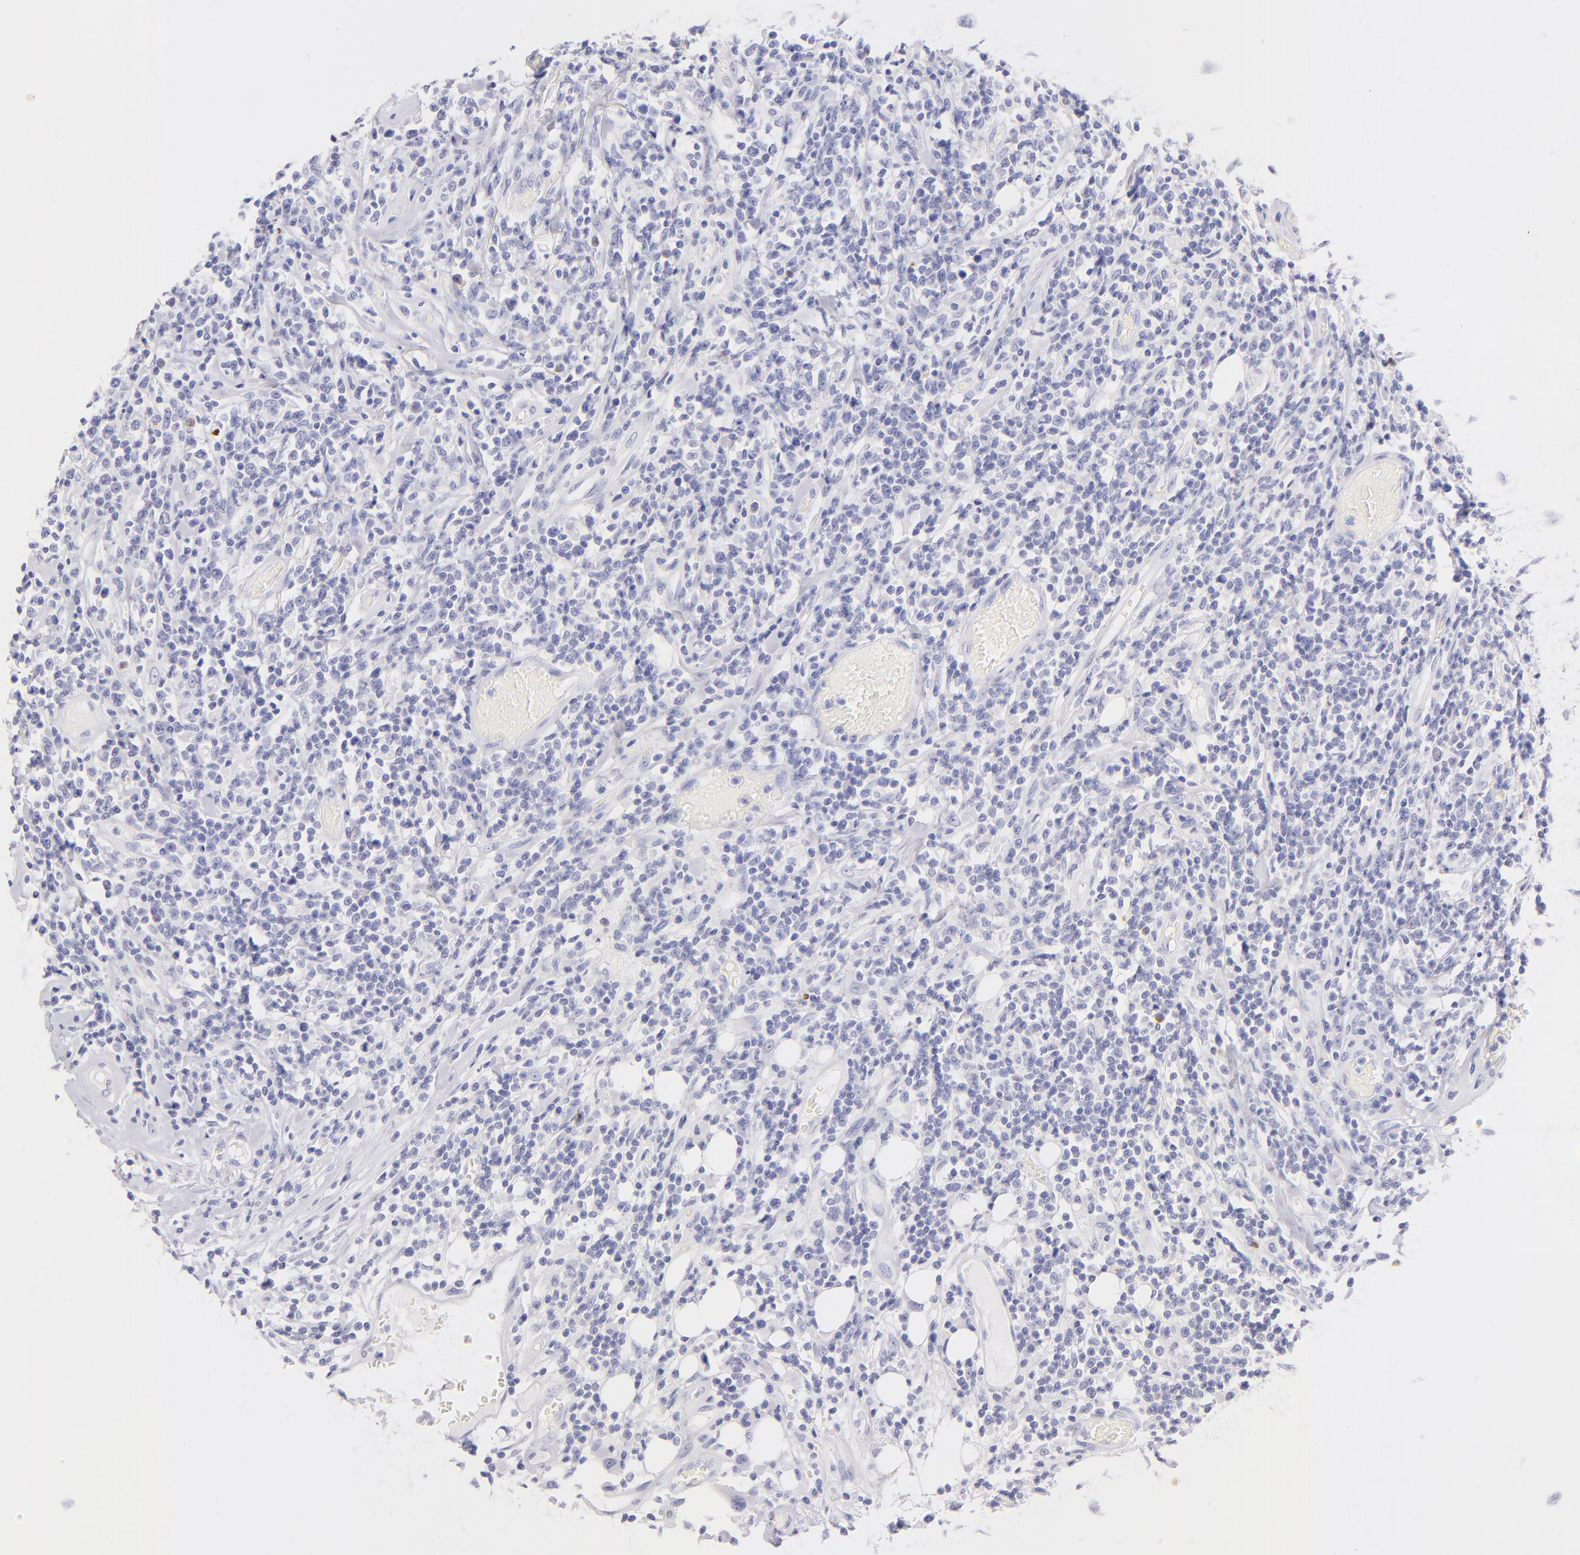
{"staining": {"intensity": "negative", "quantity": "none", "location": "none"}, "tissue": "lymphoma", "cell_type": "Tumor cells", "image_type": "cancer", "snomed": [{"axis": "morphology", "description": "Malignant lymphoma, non-Hodgkin's type, High grade"}, {"axis": "topography", "description": "Colon"}], "caption": "Tumor cells show no significant protein expression in high-grade malignant lymphoma, non-Hodgkin's type.", "gene": "SDC1", "patient": {"sex": "male", "age": 82}}